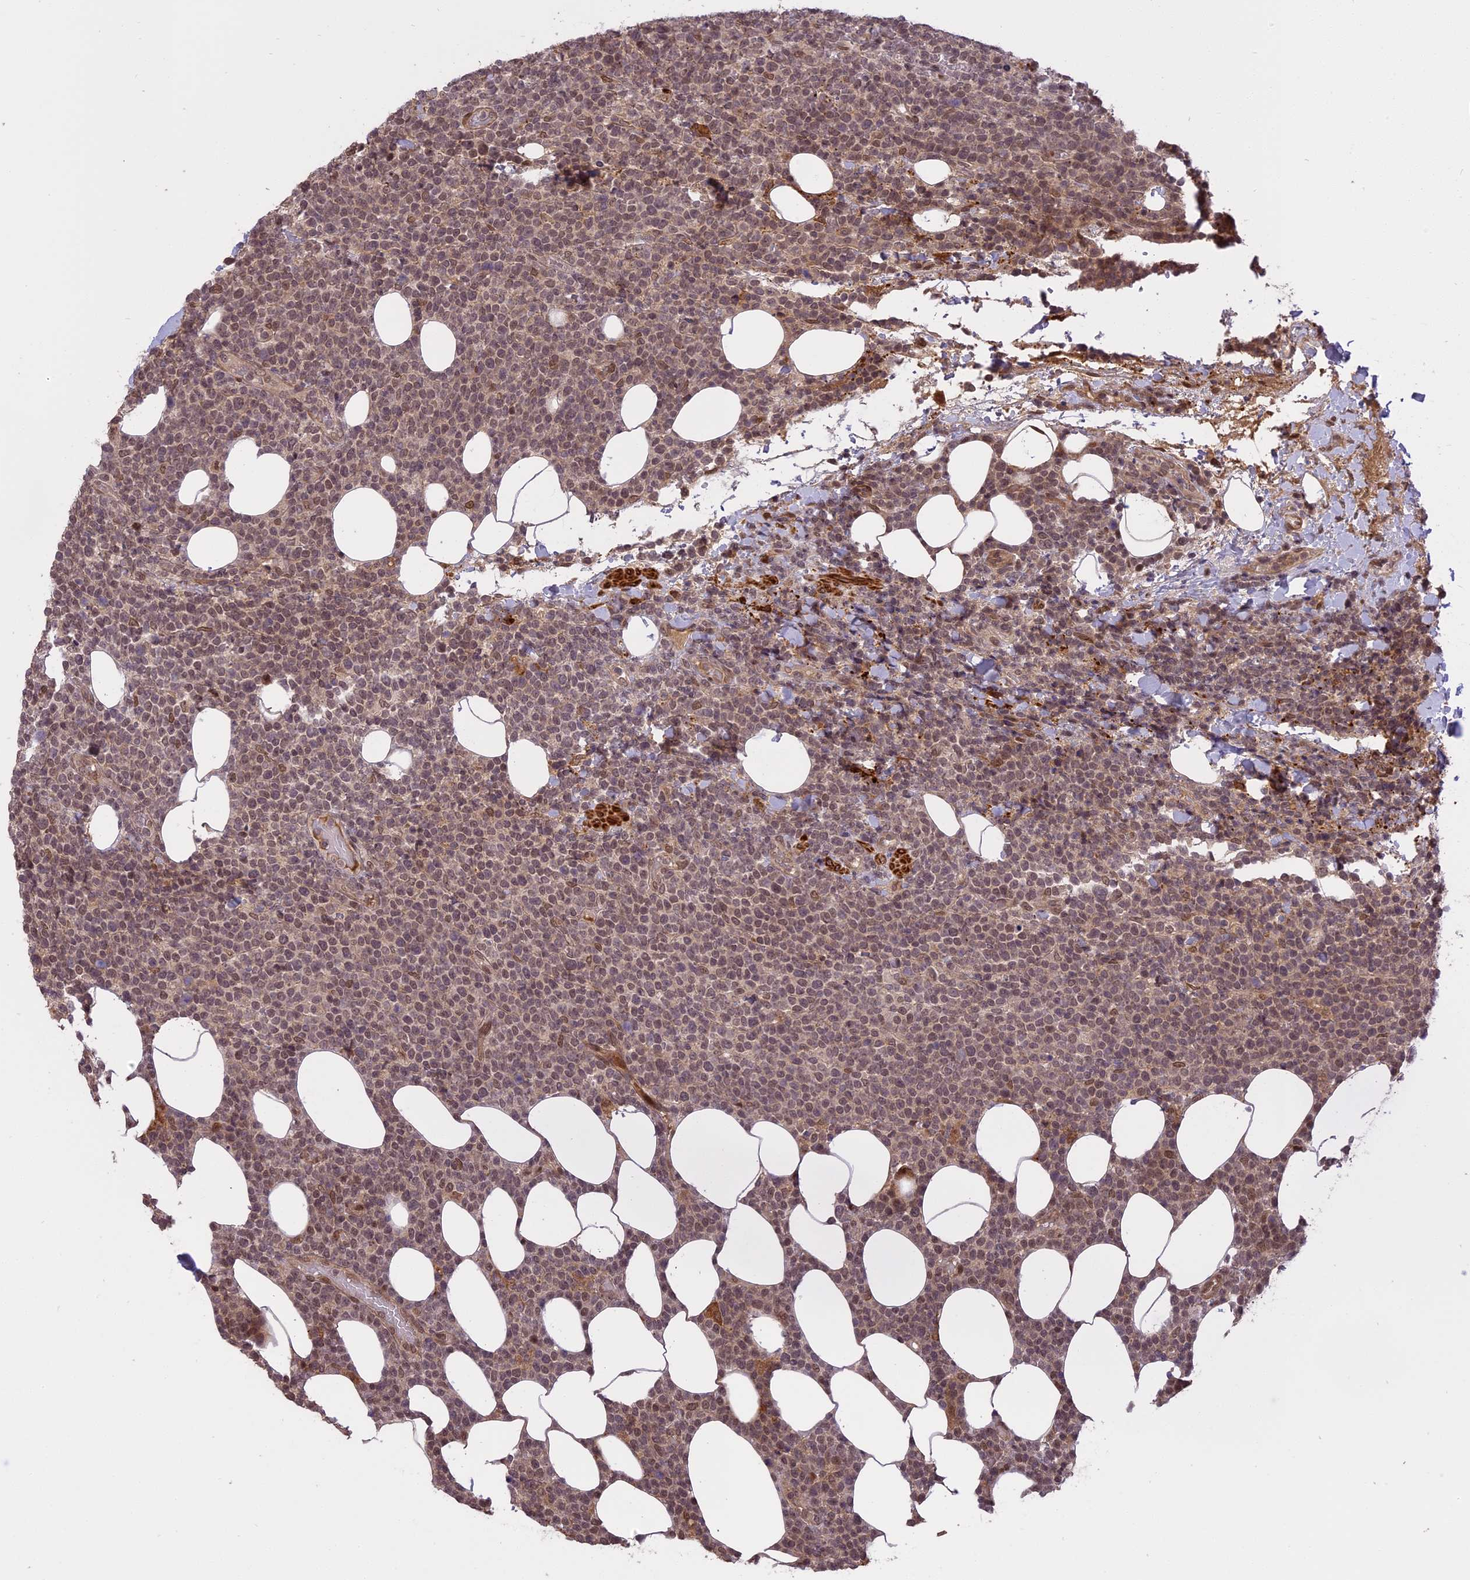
{"staining": {"intensity": "weak", "quantity": "<25%", "location": "nuclear"}, "tissue": "lymphoma", "cell_type": "Tumor cells", "image_type": "cancer", "snomed": [{"axis": "morphology", "description": "Malignant lymphoma, non-Hodgkin's type, High grade"}, {"axis": "topography", "description": "Lymph node"}], "caption": "Immunohistochemistry micrograph of high-grade malignant lymphoma, non-Hodgkin's type stained for a protein (brown), which shows no expression in tumor cells. Brightfield microscopy of immunohistochemistry stained with DAB (brown) and hematoxylin (blue), captured at high magnification.", "gene": "PRELID2", "patient": {"sex": "male", "age": 61}}